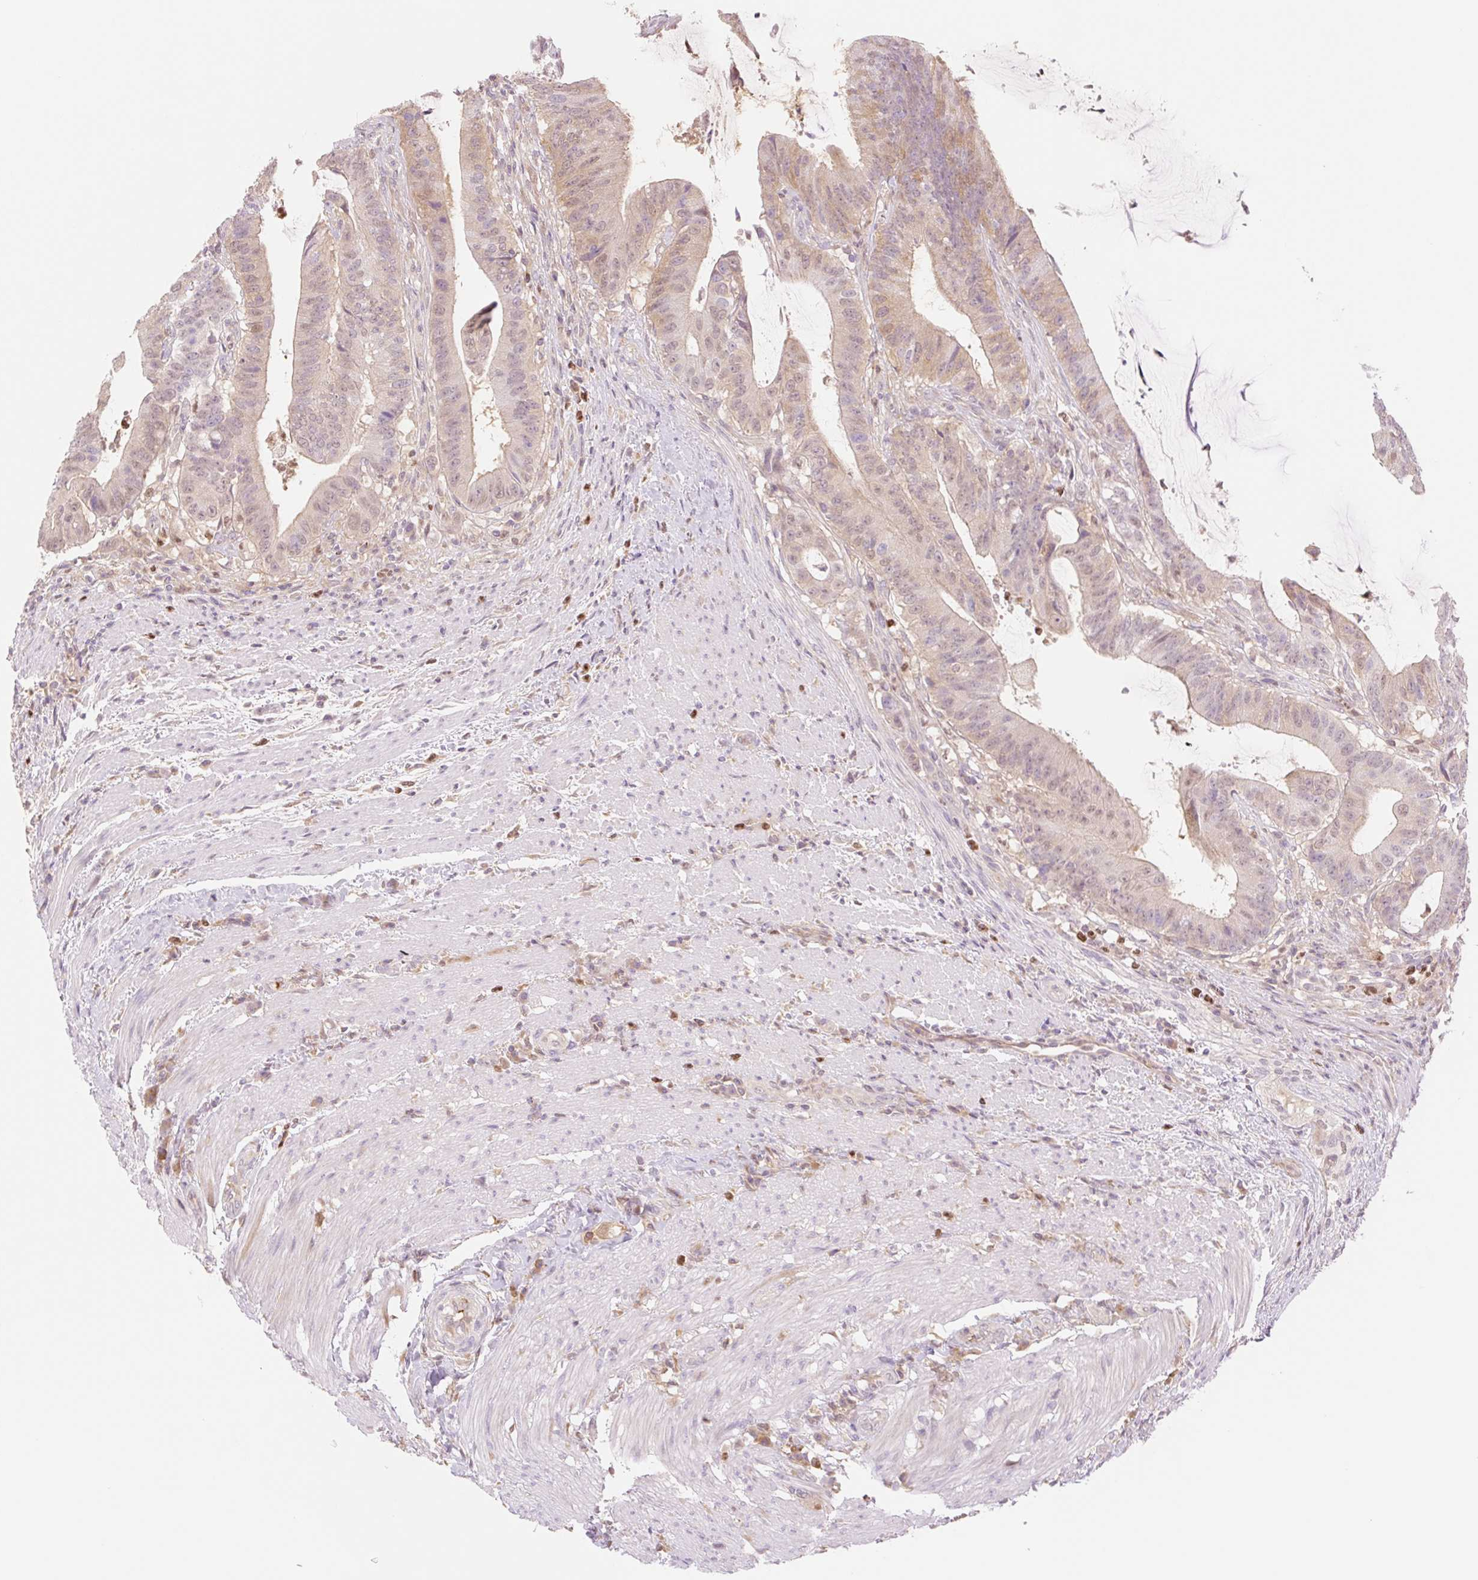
{"staining": {"intensity": "weak", "quantity": ">75%", "location": "cytoplasmic/membranous,nuclear"}, "tissue": "colorectal cancer", "cell_type": "Tumor cells", "image_type": "cancer", "snomed": [{"axis": "morphology", "description": "Adenocarcinoma, NOS"}, {"axis": "topography", "description": "Colon"}], "caption": "Immunohistochemistry (IHC) of human colorectal adenocarcinoma reveals low levels of weak cytoplasmic/membranous and nuclear expression in about >75% of tumor cells.", "gene": "HEBP1", "patient": {"sex": "female", "age": 43}}